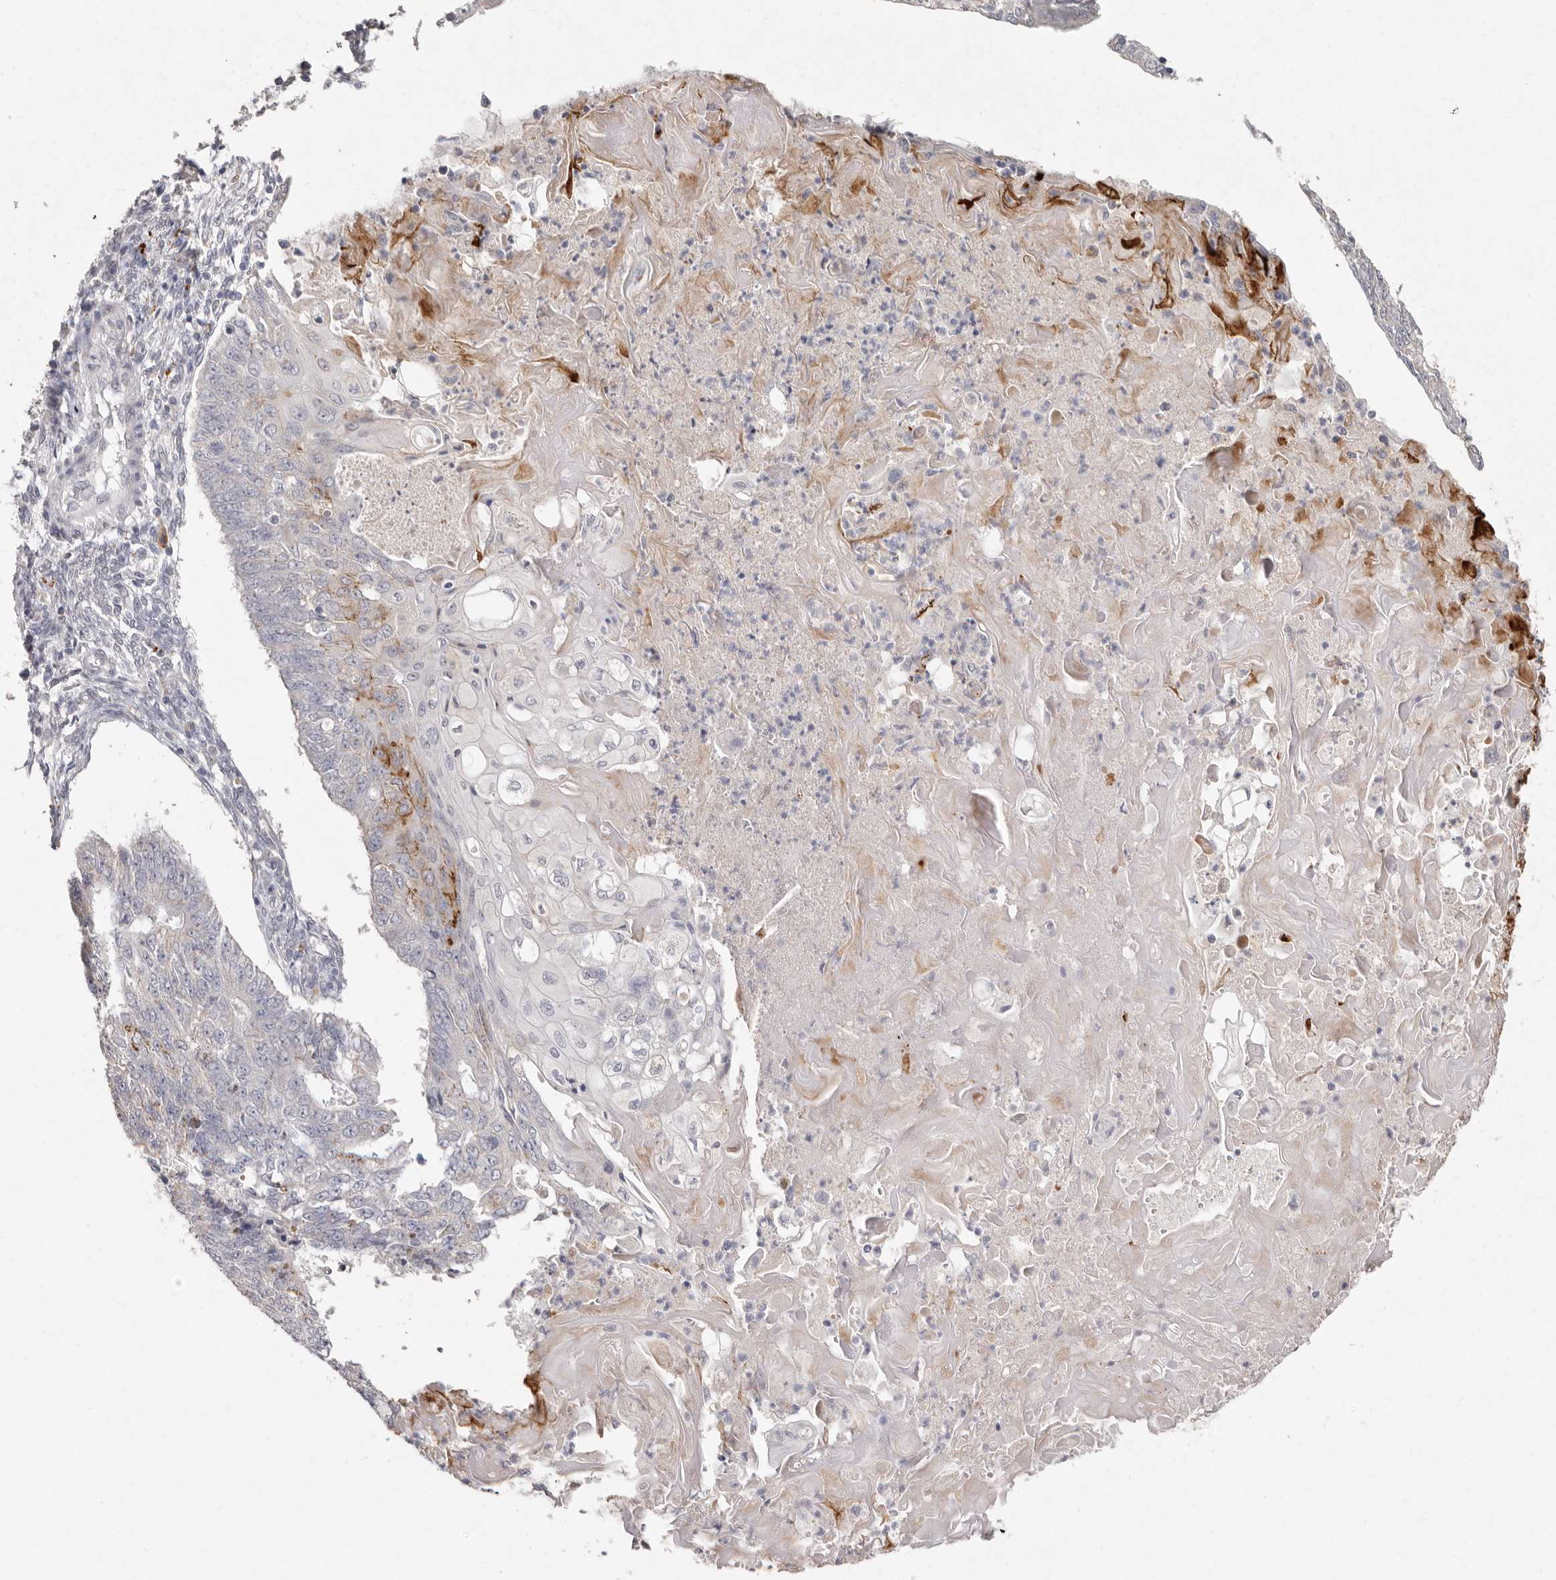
{"staining": {"intensity": "moderate", "quantity": "<25%", "location": "cytoplasmic/membranous"}, "tissue": "endometrial cancer", "cell_type": "Tumor cells", "image_type": "cancer", "snomed": [{"axis": "morphology", "description": "Adenocarcinoma, NOS"}, {"axis": "topography", "description": "Endometrium"}], "caption": "Immunohistochemistry (IHC) histopathology image of endometrial adenocarcinoma stained for a protein (brown), which displays low levels of moderate cytoplasmic/membranous expression in approximately <25% of tumor cells.", "gene": "FAM185A", "patient": {"sex": "female", "age": 32}}